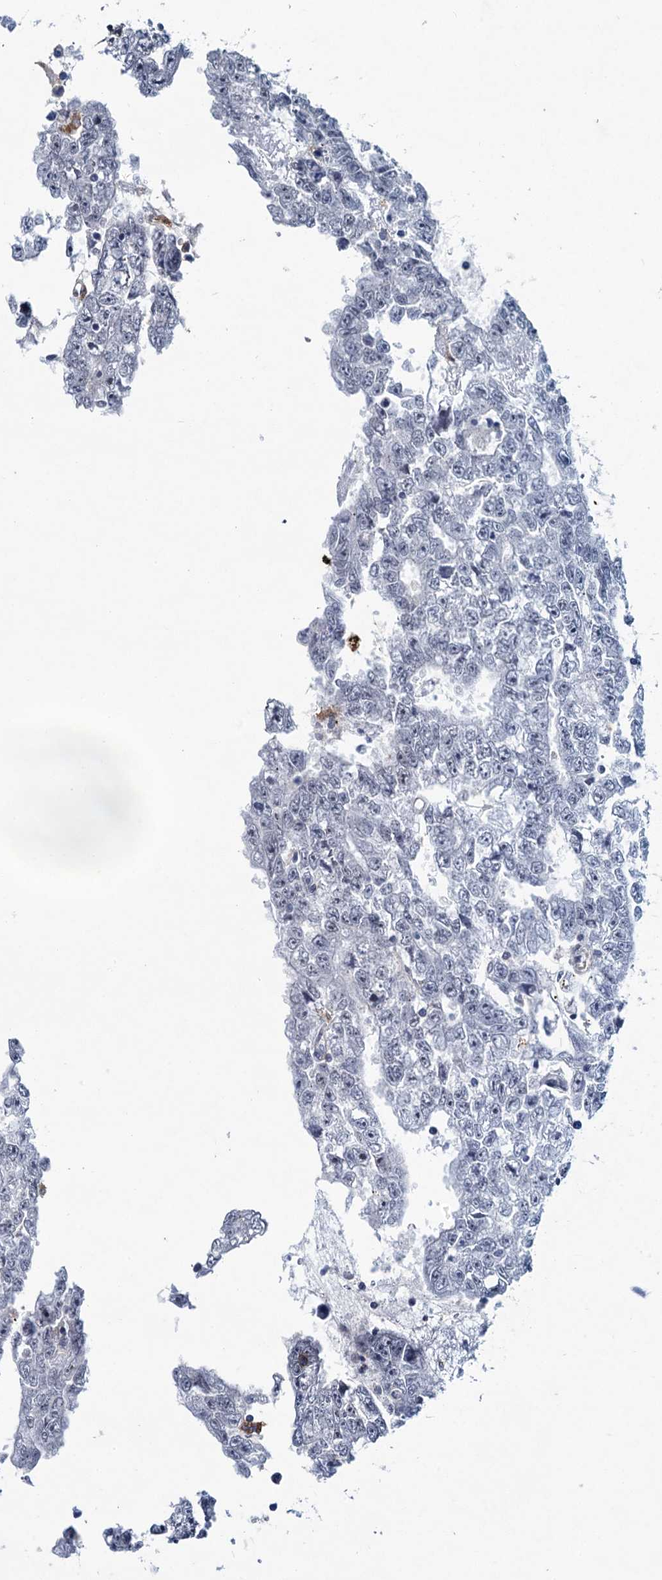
{"staining": {"intensity": "negative", "quantity": "none", "location": "none"}, "tissue": "testis cancer", "cell_type": "Tumor cells", "image_type": "cancer", "snomed": [{"axis": "morphology", "description": "Carcinoma, Embryonal, NOS"}, {"axis": "topography", "description": "Testis"}], "caption": "Tumor cells show no significant protein expression in testis embryonal carcinoma.", "gene": "HAPSTR1", "patient": {"sex": "male", "age": 25}}